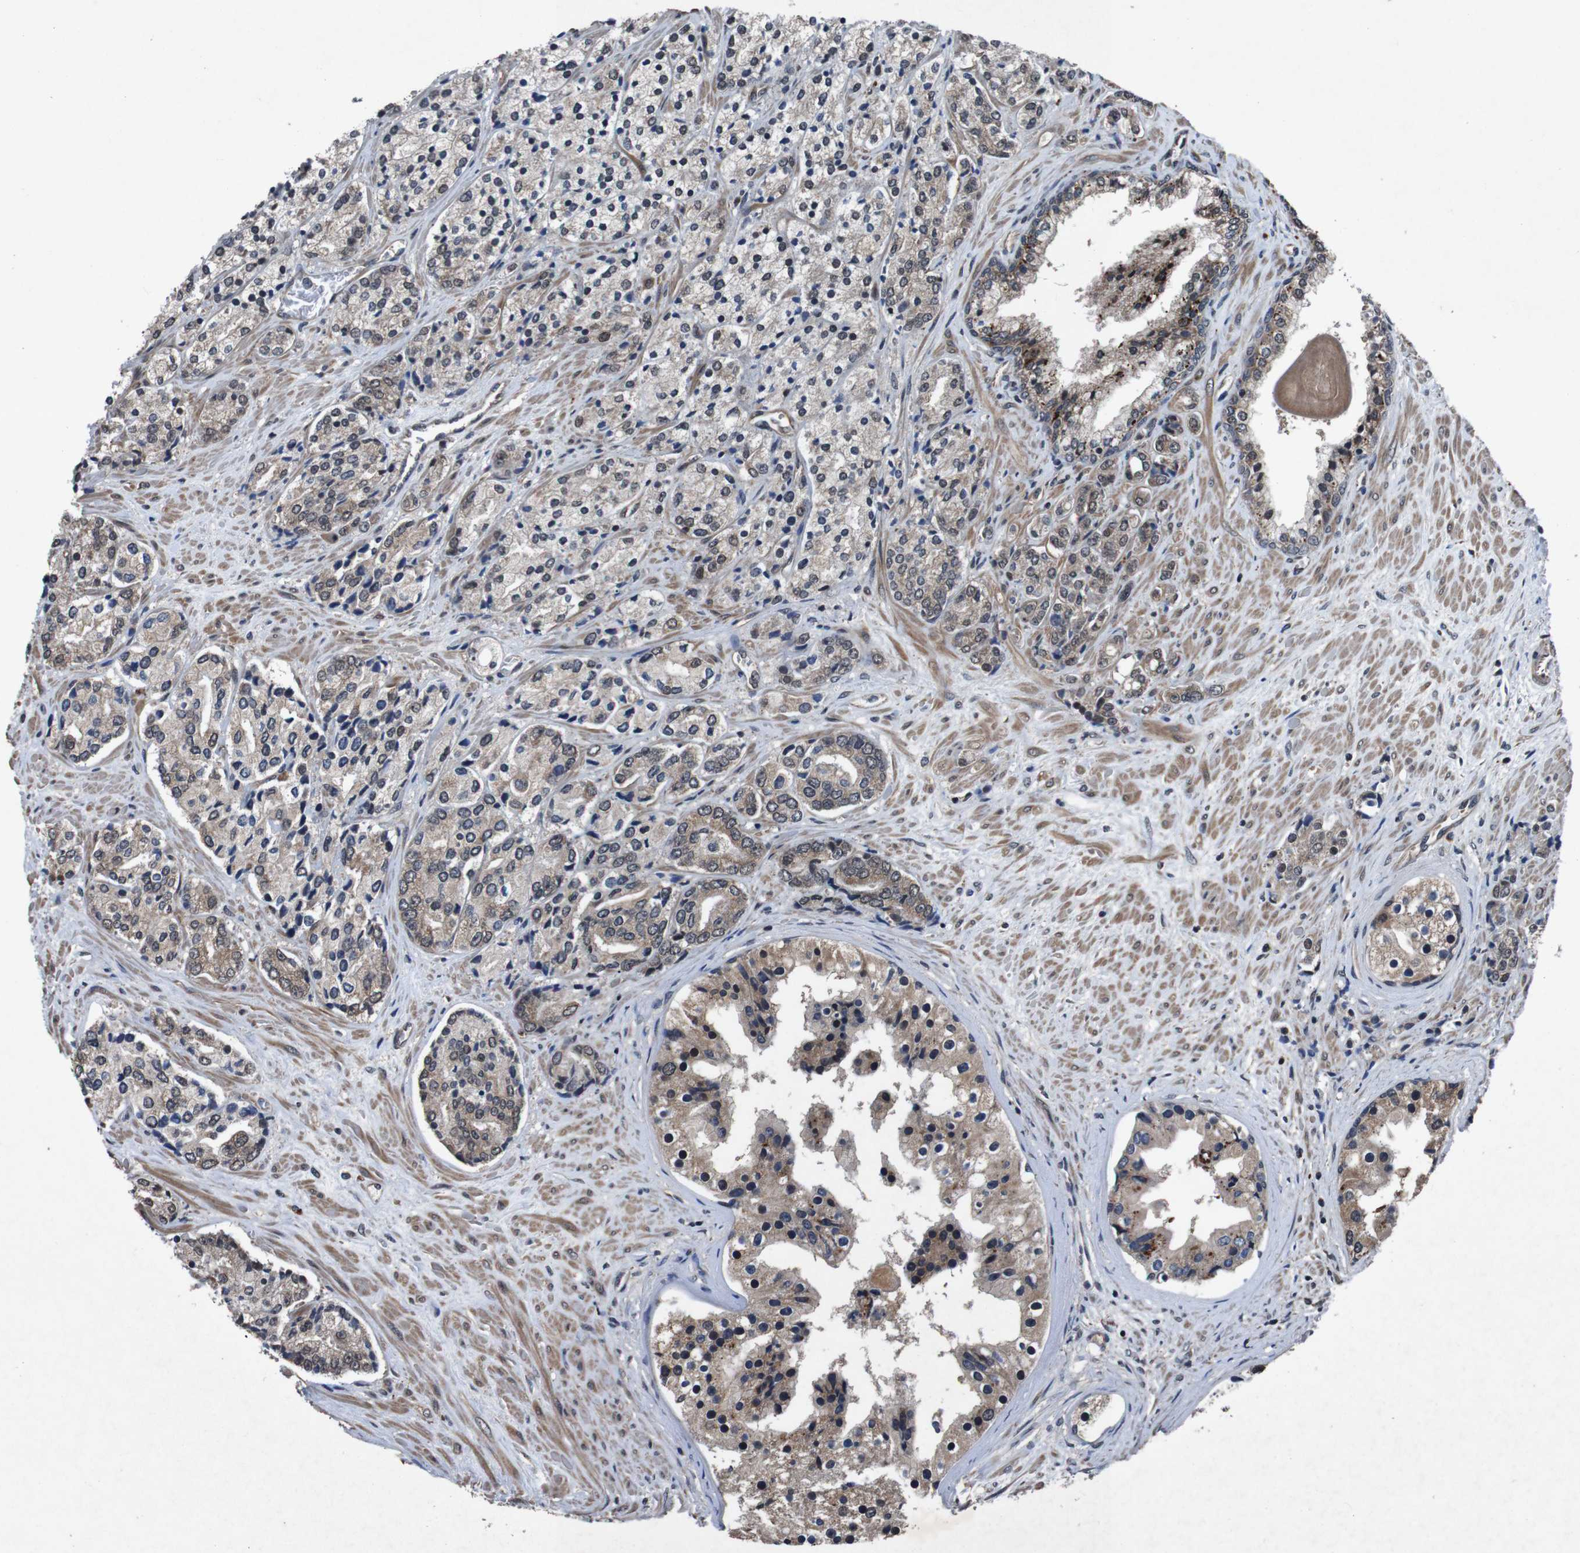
{"staining": {"intensity": "moderate", "quantity": ">75%", "location": "cytoplasmic/membranous,nuclear"}, "tissue": "prostate cancer", "cell_type": "Tumor cells", "image_type": "cancer", "snomed": [{"axis": "morphology", "description": "Adenocarcinoma, High grade"}, {"axis": "topography", "description": "Prostate"}], "caption": "This image shows immunohistochemistry (IHC) staining of prostate adenocarcinoma (high-grade), with medium moderate cytoplasmic/membranous and nuclear positivity in approximately >75% of tumor cells.", "gene": "SOCS1", "patient": {"sex": "male", "age": 71}}